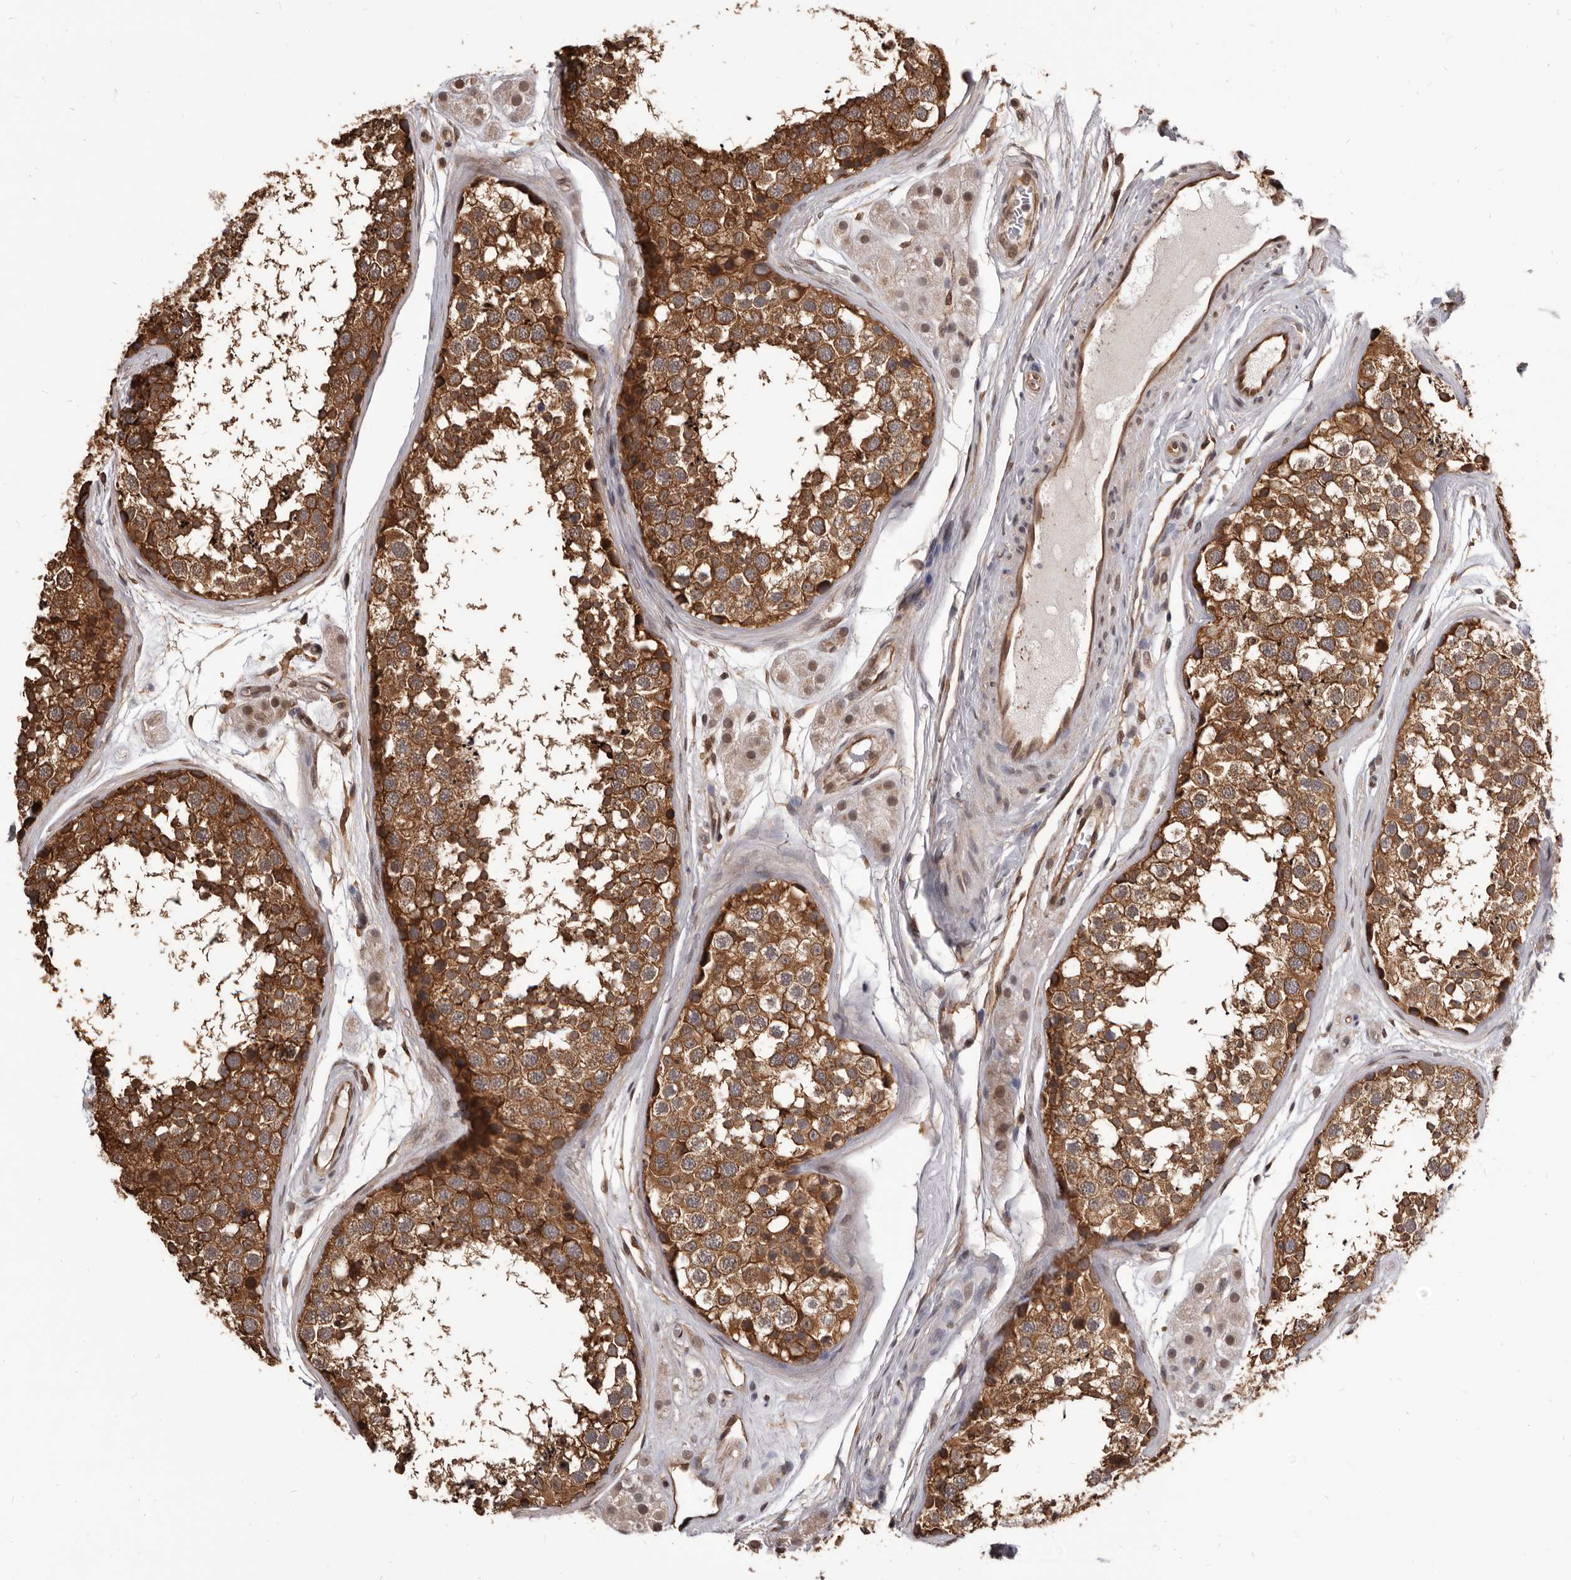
{"staining": {"intensity": "strong", "quantity": ">75%", "location": "cytoplasmic/membranous,nuclear"}, "tissue": "testis", "cell_type": "Cells in seminiferous ducts", "image_type": "normal", "snomed": [{"axis": "morphology", "description": "Normal tissue, NOS"}, {"axis": "topography", "description": "Testis"}], "caption": "DAB (3,3'-diaminobenzidine) immunohistochemical staining of unremarkable human testis displays strong cytoplasmic/membranous,nuclear protein staining in approximately >75% of cells in seminiferous ducts.", "gene": "ADAMTS20", "patient": {"sex": "male", "age": 56}}